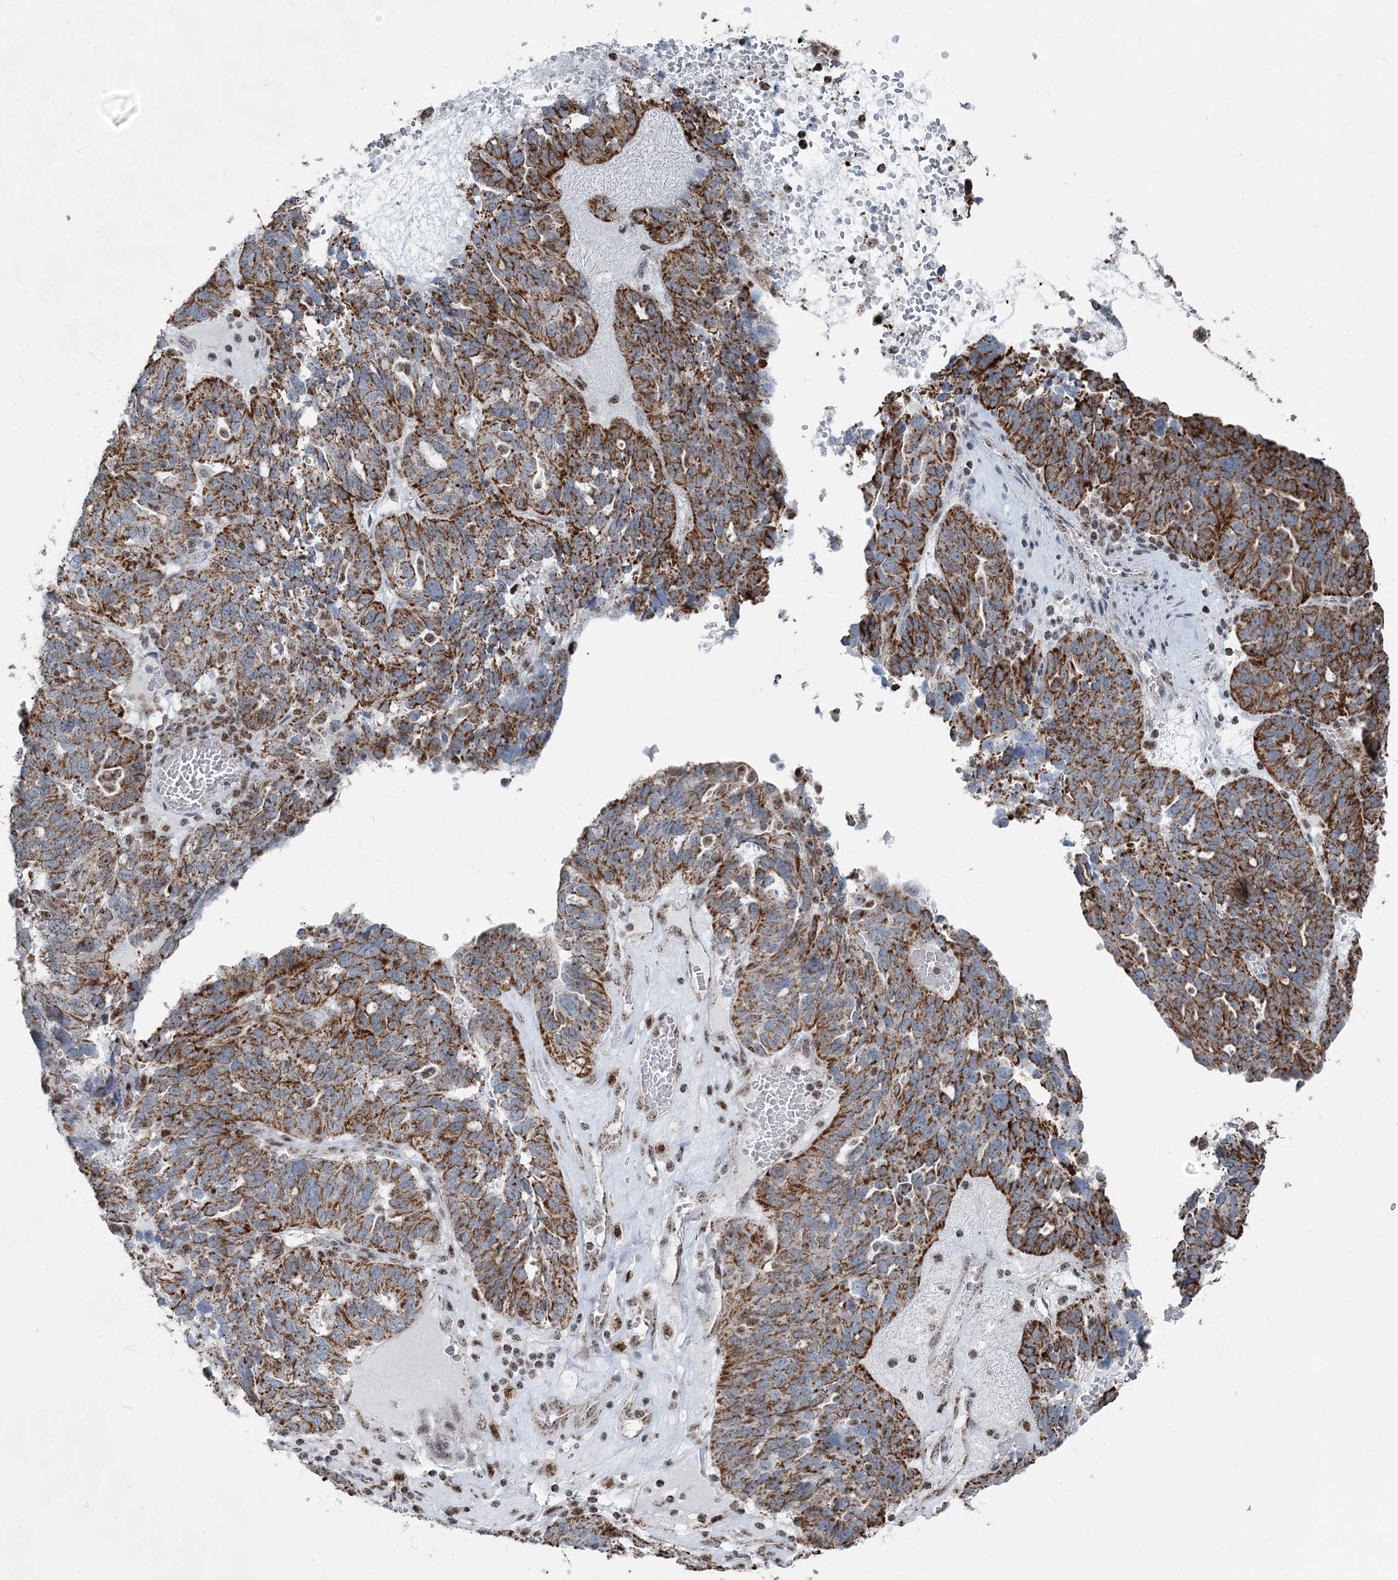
{"staining": {"intensity": "strong", "quantity": ">75%", "location": "cytoplasmic/membranous"}, "tissue": "ovarian cancer", "cell_type": "Tumor cells", "image_type": "cancer", "snomed": [{"axis": "morphology", "description": "Cystadenocarcinoma, serous, NOS"}, {"axis": "topography", "description": "Ovary"}], "caption": "Immunohistochemistry (IHC) photomicrograph of neoplastic tissue: human serous cystadenocarcinoma (ovarian) stained using immunohistochemistry (IHC) demonstrates high levels of strong protein expression localized specifically in the cytoplasmic/membranous of tumor cells, appearing as a cytoplasmic/membranous brown color.", "gene": "SUCLG1", "patient": {"sex": "female", "age": 59}}